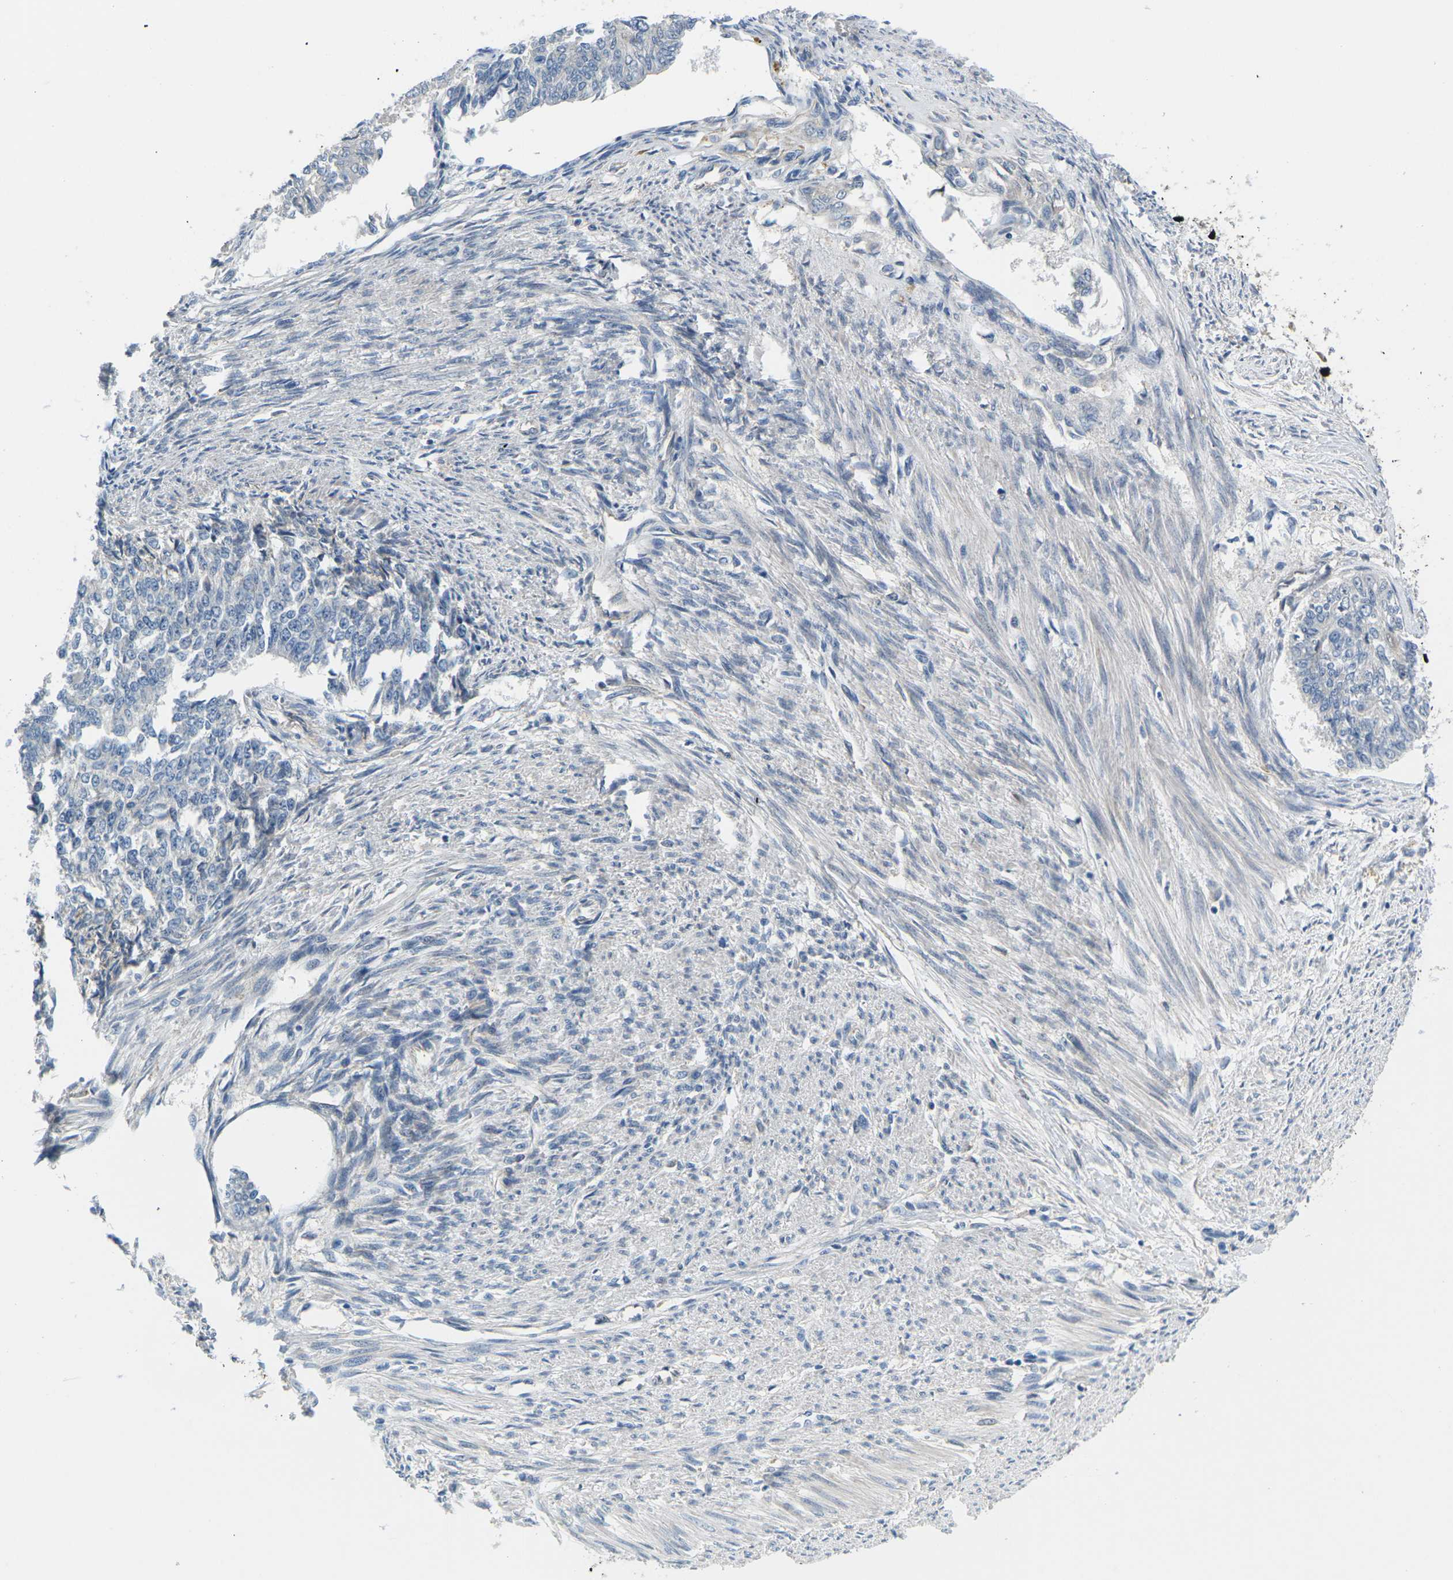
{"staining": {"intensity": "negative", "quantity": "none", "location": "none"}, "tissue": "endometrial cancer", "cell_type": "Tumor cells", "image_type": "cancer", "snomed": [{"axis": "morphology", "description": "Adenocarcinoma, NOS"}, {"axis": "topography", "description": "Endometrium"}], "caption": "The immunohistochemistry (IHC) histopathology image has no significant positivity in tumor cells of endometrial adenocarcinoma tissue.", "gene": "ERBB4", "patient": {"sex": "female", "age": 32}}